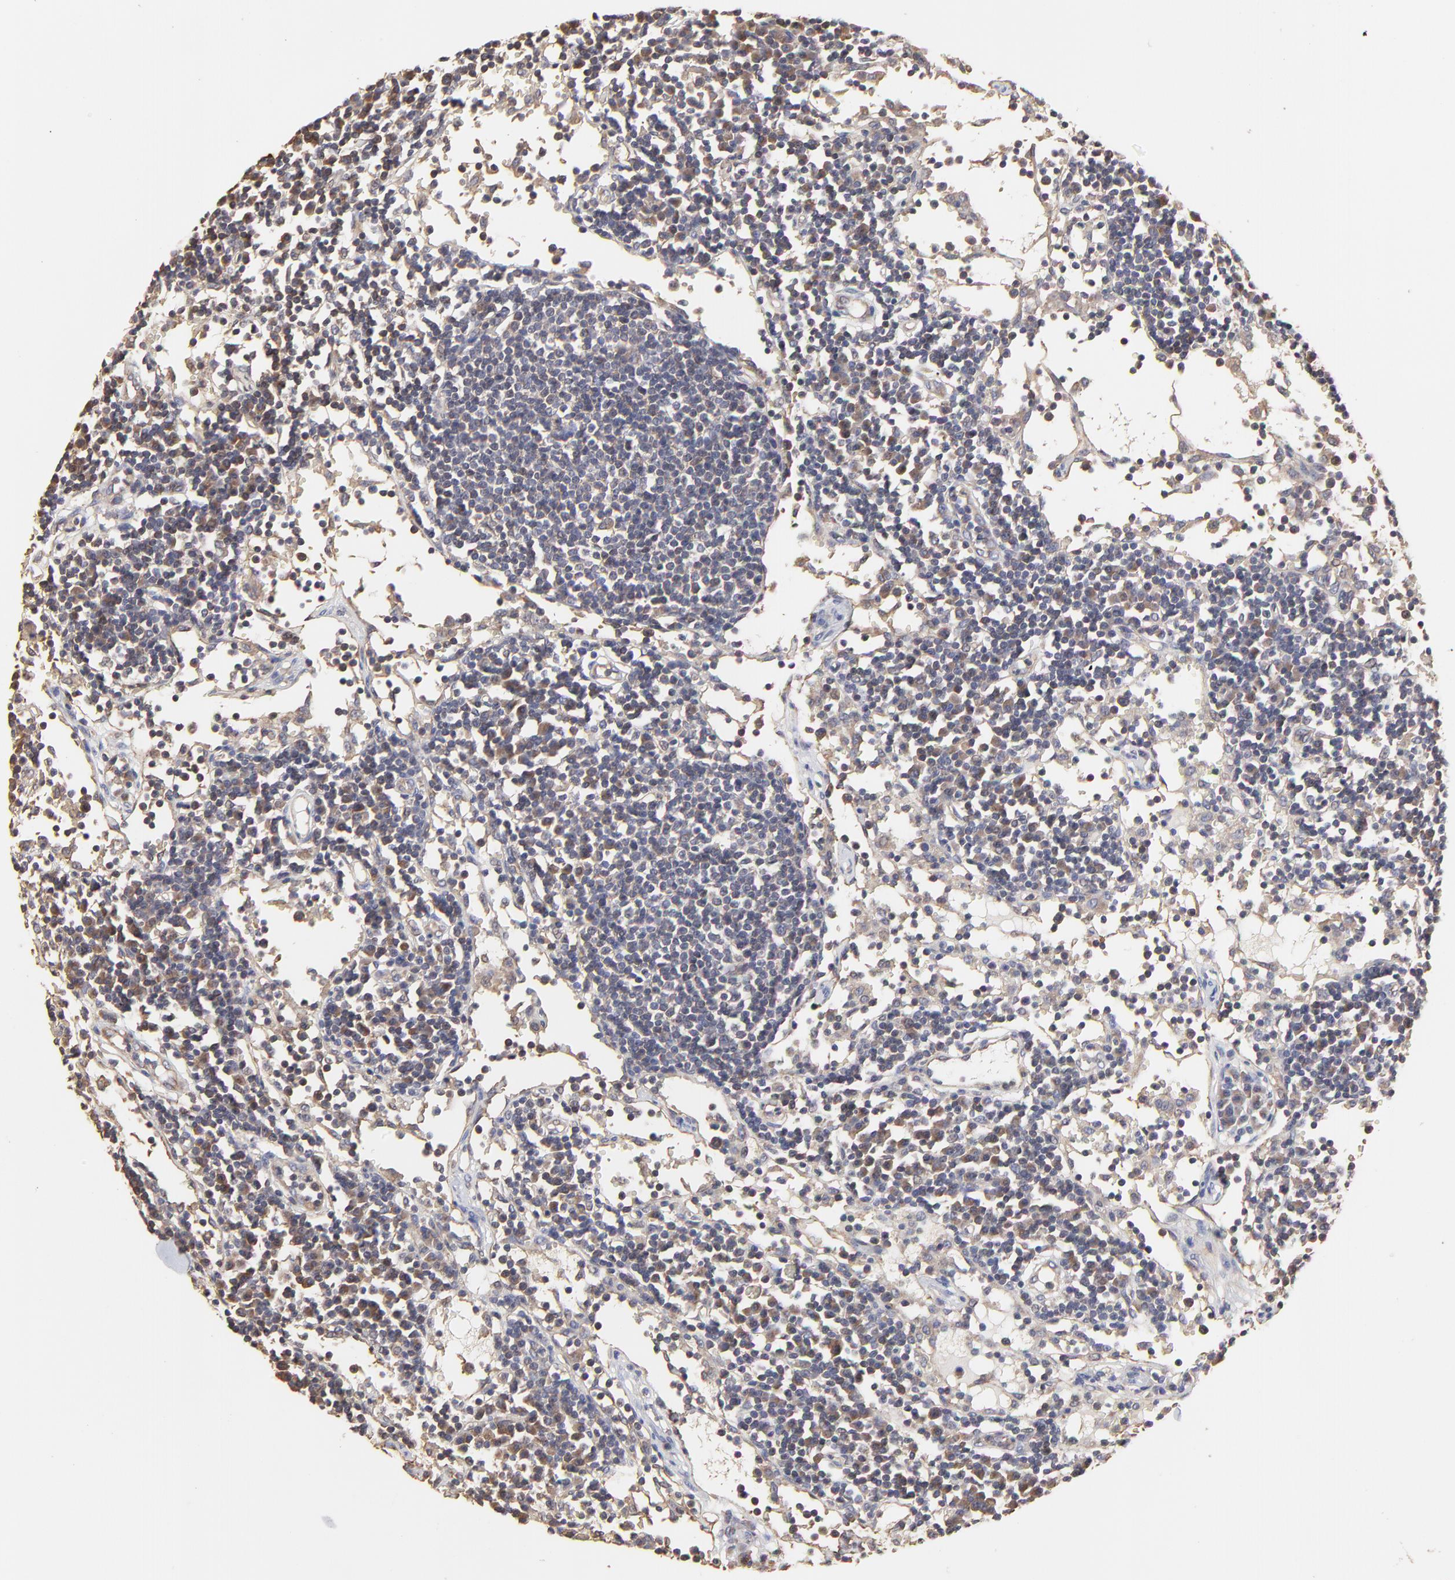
{"staining": {"intensity": "moderate", "quantity": "<25%", "location": "cytoplasmic/membranous"}, "tissue": "lymph node", "cell_type": "Germinal center cells", "image_type": "normal", "snomed": [{"axis": "morphology", "description": "Normal tissue, NOS"}, {"axis": "topography", "description": "Lymph node"}], "caption": "Moderate cytoplasmic/membranous expression is seen in approximately <25% of germinal center cells in benign lymph node.", "gene": "ARMT1", "patient": {"sex": "female", "age": 55}}